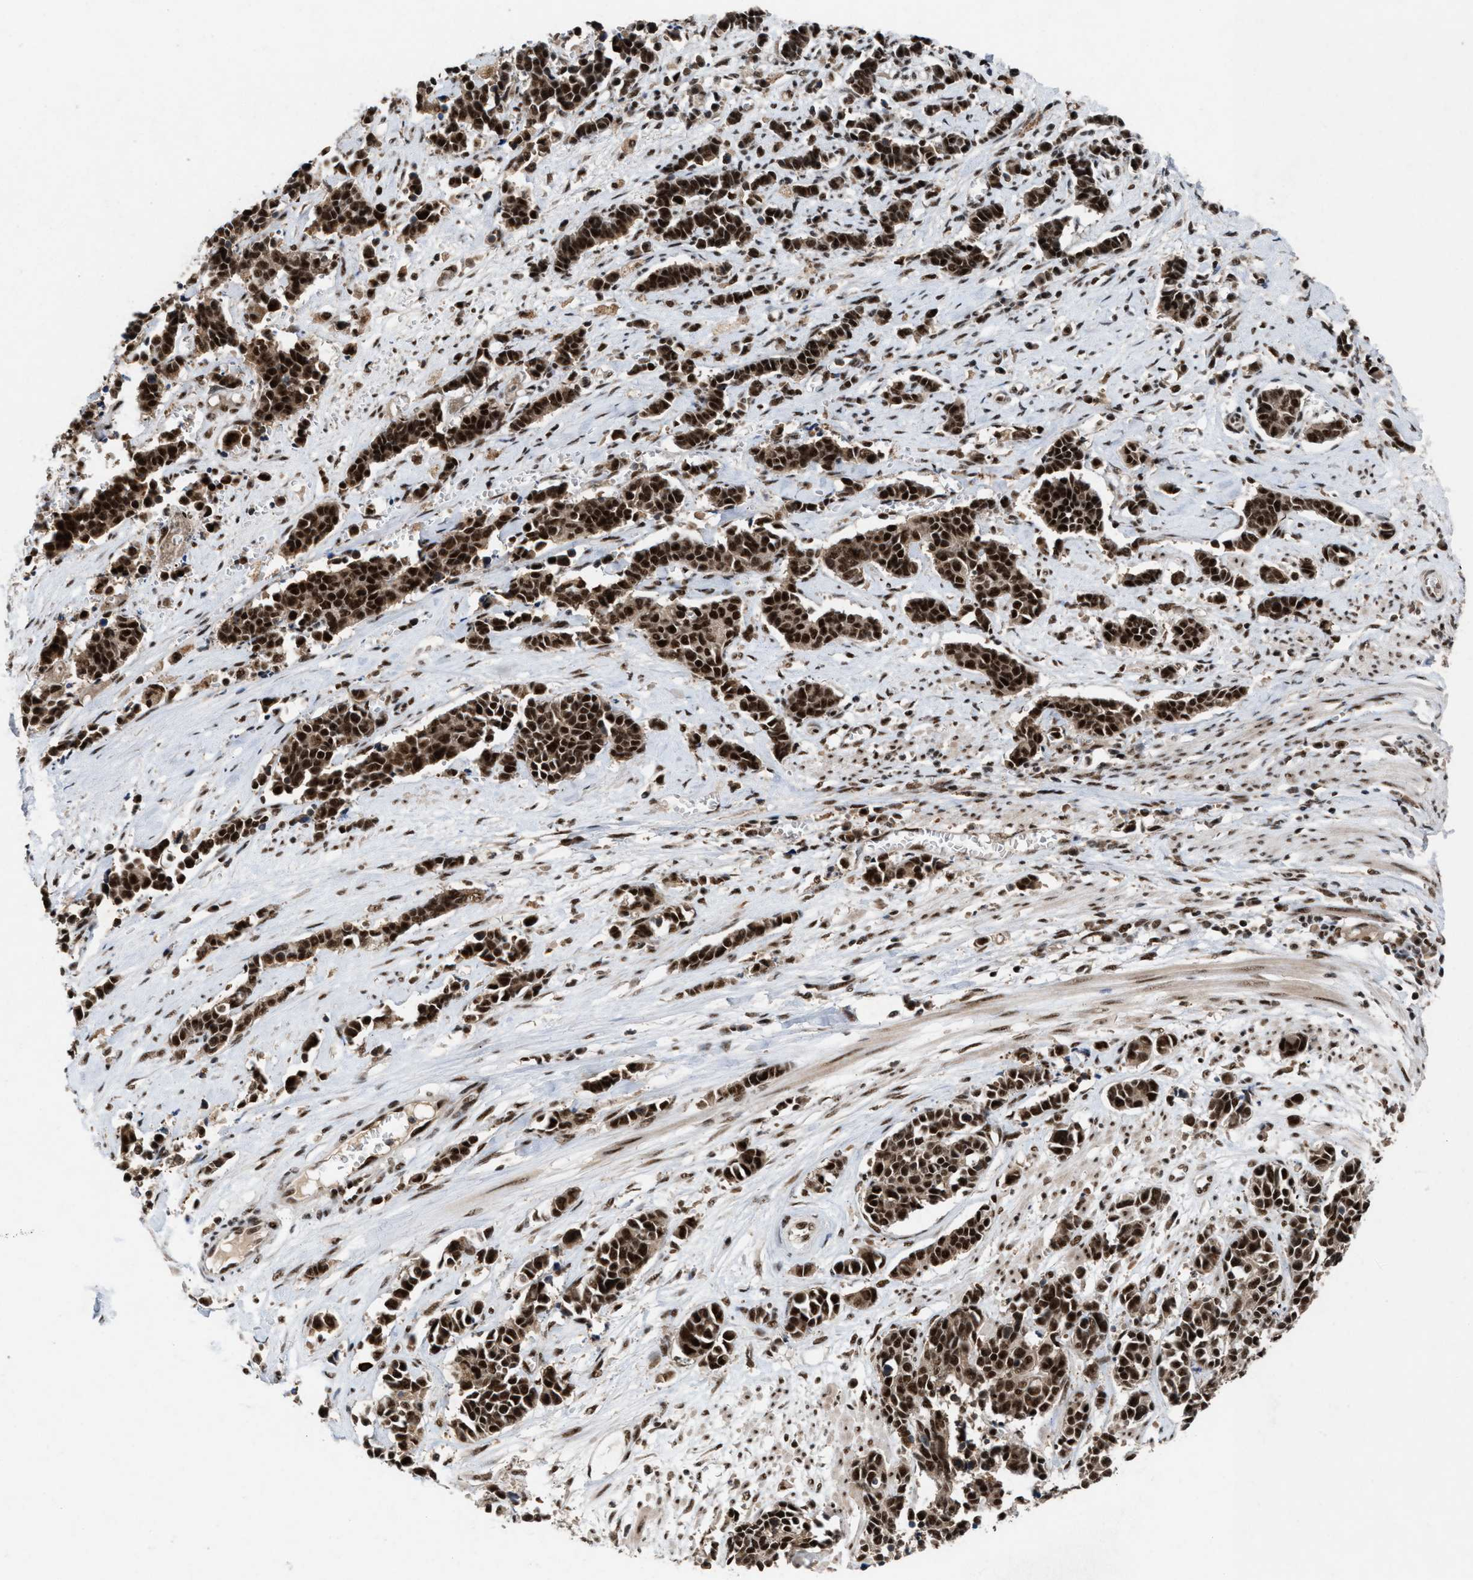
{"staining": {"intensity": "strong", "quantity": ">75%", "location": "cytoplasmic/membranous,nuclear"}, "tissue": "cervical cancer", "cell_type": "Tumor cells", "image_type": "cancer", "snomed": [{"axis": "morphology", "description": "Squamous cell carcinoma, NOS"}, {"axis": "topography", "description": "Cervix"}], "caption": "A micrograph of cervical cancer (squamous cell carcinoma) stained for a protein displays strong cytoplasmic/membranous and nuclear brown staining in tumor cells.", "gene": "PRPF4", "patient": {"sex": "female", "age": 35}}